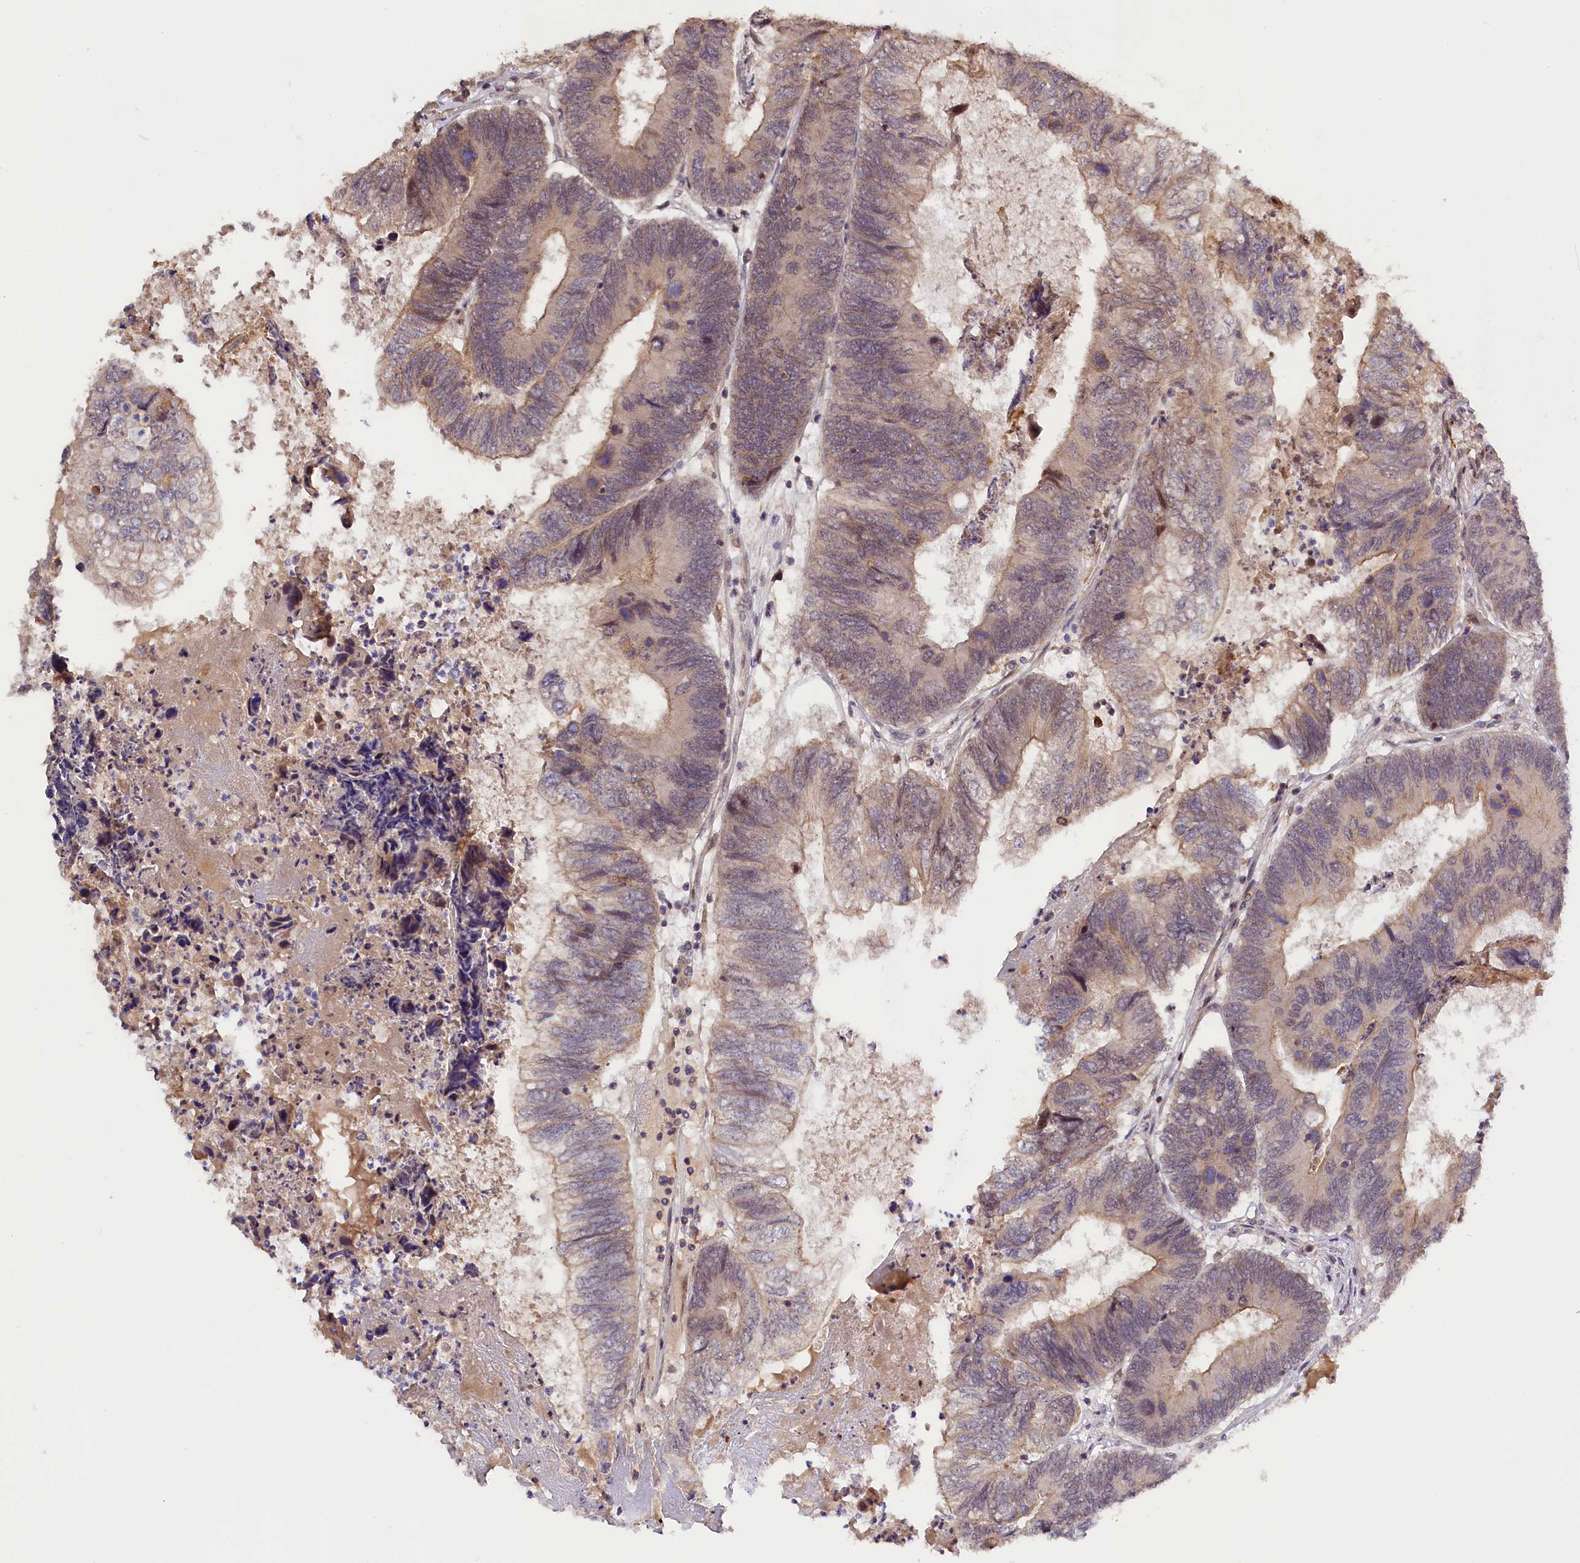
{"staining": {"intensity": "weak", "quantity": "25%-75%", "location": "cytoplasmic/membranous"}, "tissue": "colorectal cancer", "cell_type": "Tumor cells", "image_type": "cancer", "snomed": [{"axis": "morphology", "description": "Adenocarcinoma, NOS"}, {"axis": "topography", "description": "Colon"}], "caption": "Colorectal adenocarcinoma was stained to show a protein in brown. There is low levels of weak cytoplasmic/membranous expression in about 25%-75% of tumor cells.", "gene": "ZNF480", "patient": {"sex": "female", "age": 67}}